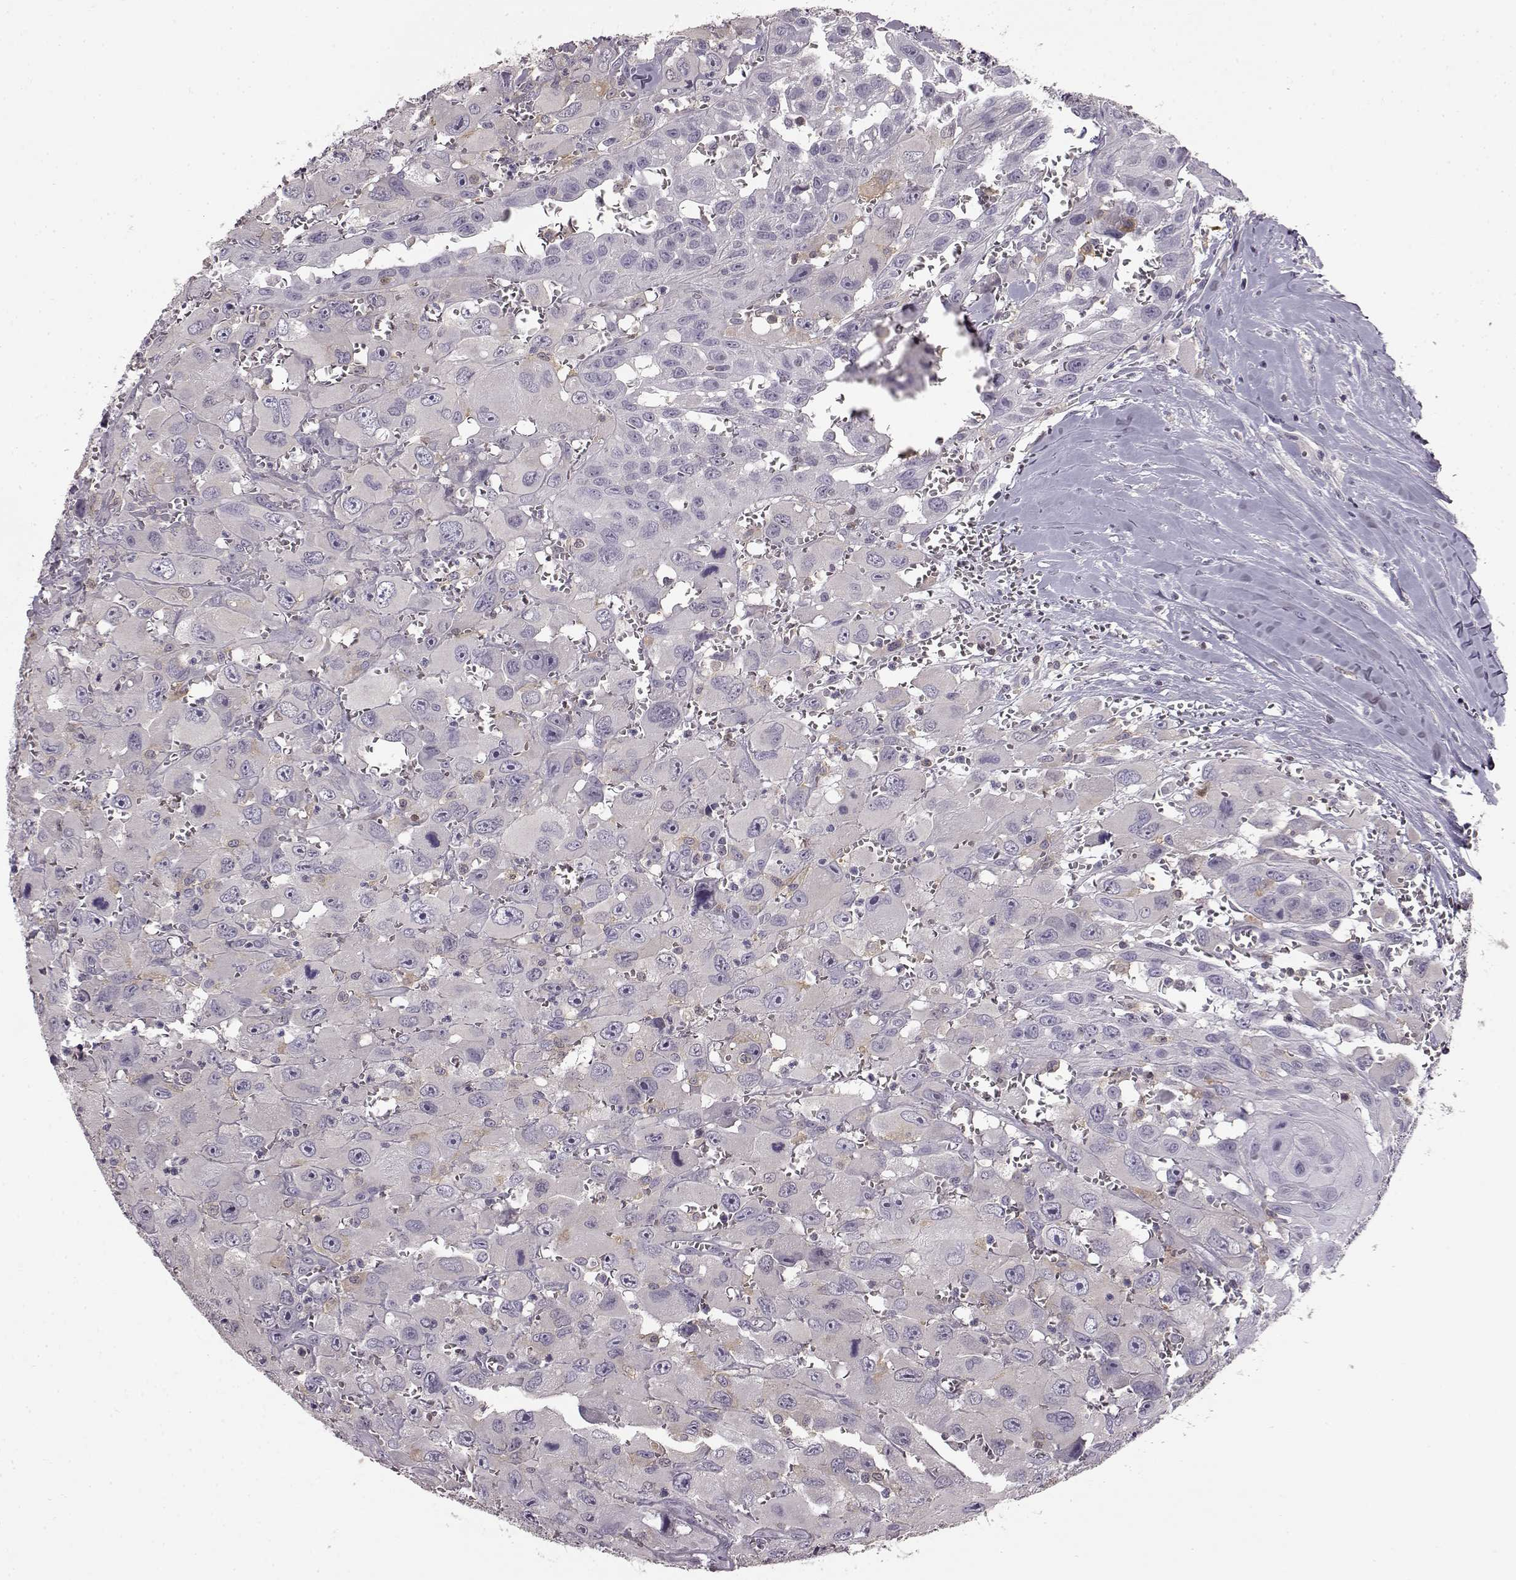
{"staining": {"intensity": "negative", "quantity": "none", "location": "none"}, "tissue": "head and neck cancer", "cell_type": "Tumor cells", "image_type": "cancer", "snomed": [{"axis": "morphology", "description": "Squamous cell carcinoma, NOS"}, {"axis": "morphology", "description": "Squamous cell carcinoma, metastatic, NOS"}, {"axis": "topography", "description": "Oral tissue"}, {"axis": "topography", "description": "Head-Neck"}], "caption": "Immunohistochemistry image of head and neck cancer stained for a protein (brown), which exhibits no positivity in tumor cells.", "gene": "KRT85", "patient": {"sex": "female", "age": 85}}